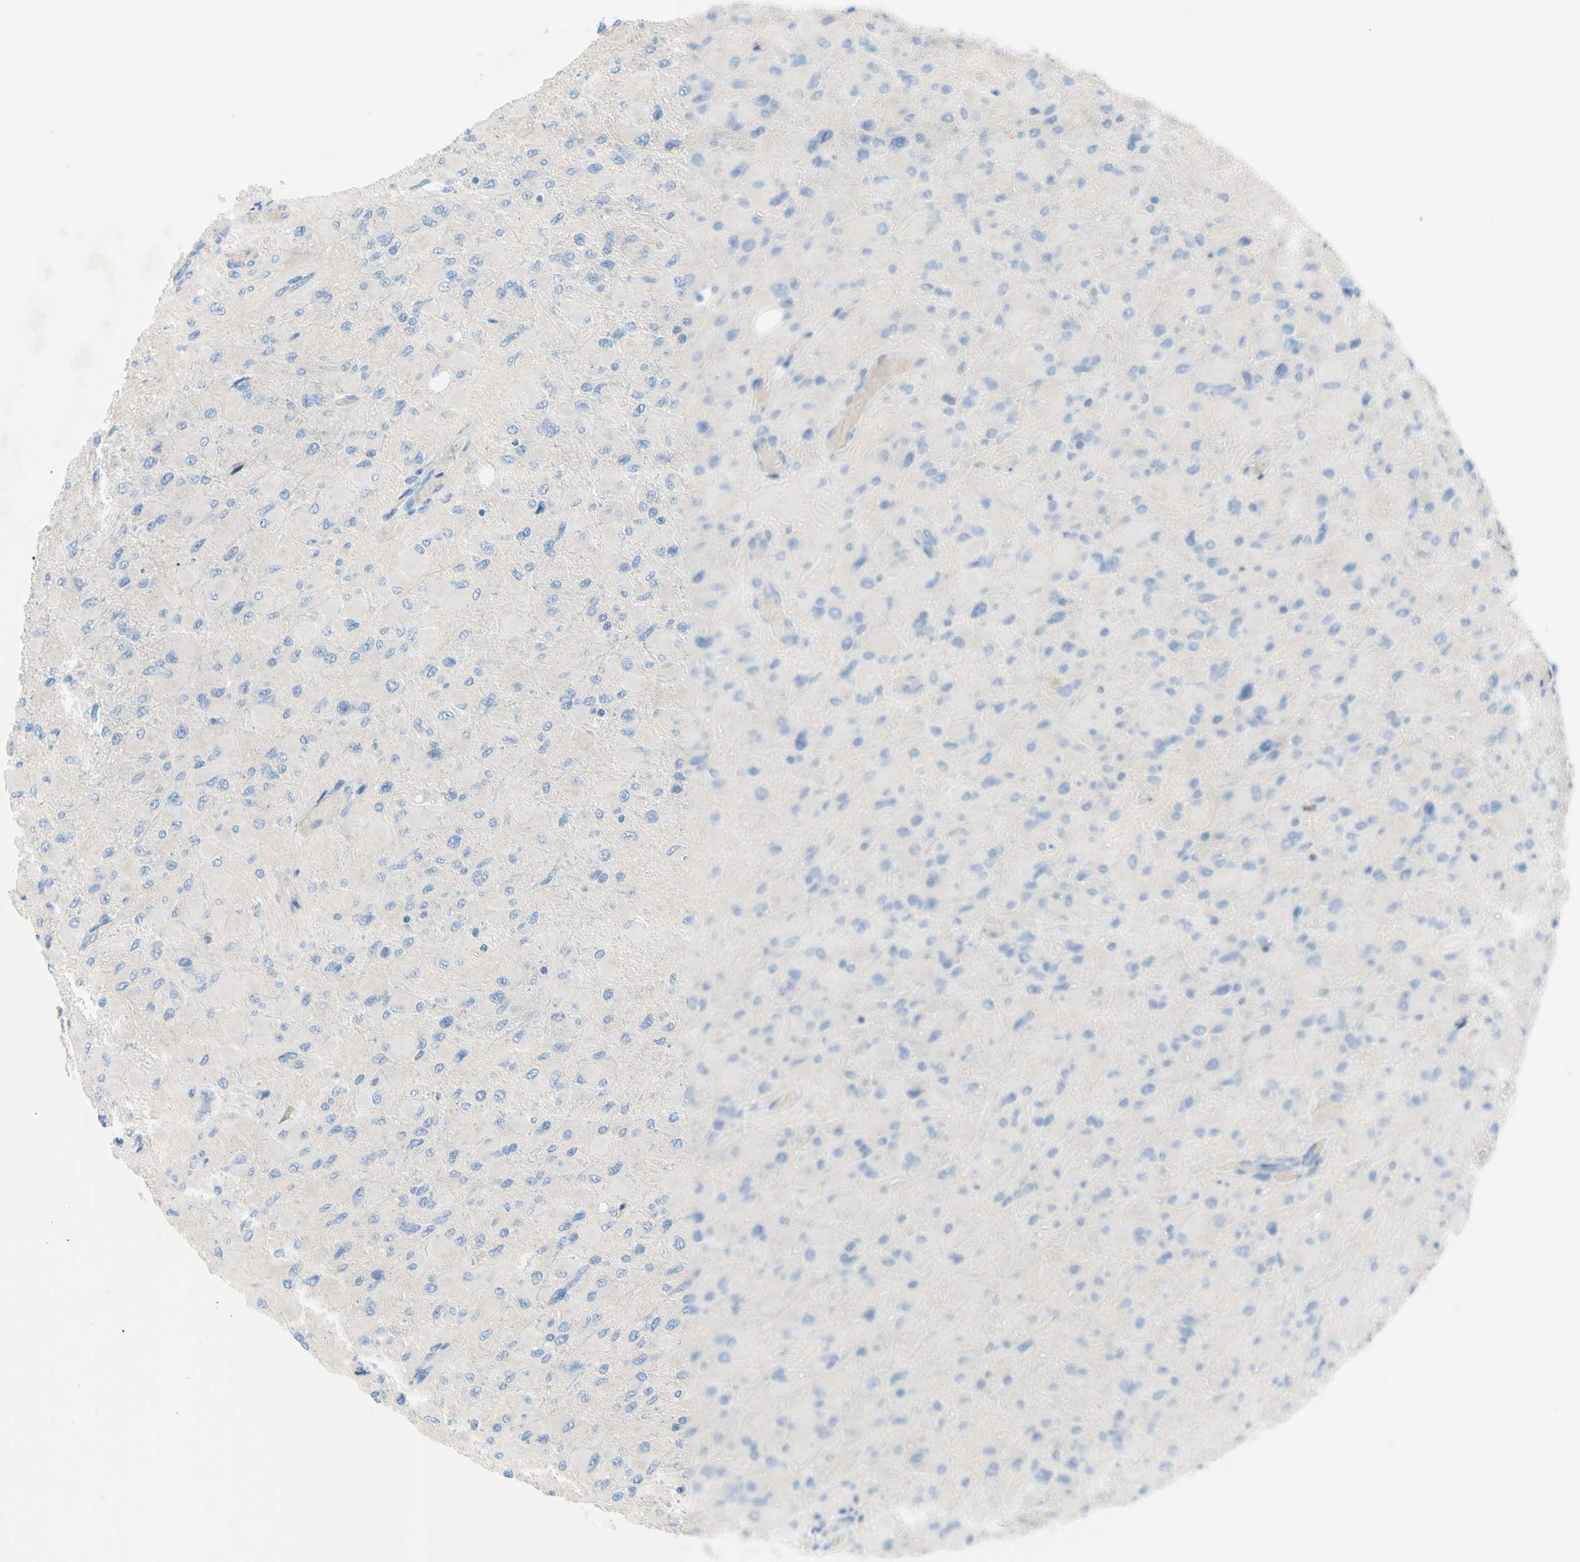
{"staining": {"intensity": "negative", "quantity": "none", "location": "none"}, "tissue": "glioma", "cell_type": "Tumor cells", "image_type": "cancer", "snomed": [{"axis": "morphology", "description": "Glioma, malignant, High grade"}, {"axis": "topography", "description": "Cerebral cortex"}], "caption": "This is an immunohistochemistry (IHC) micrograph of human glioma. There is no expression in tumor cells.", "gene": "TMEM59L", "patient": {"sex": "female", "age": 36}}